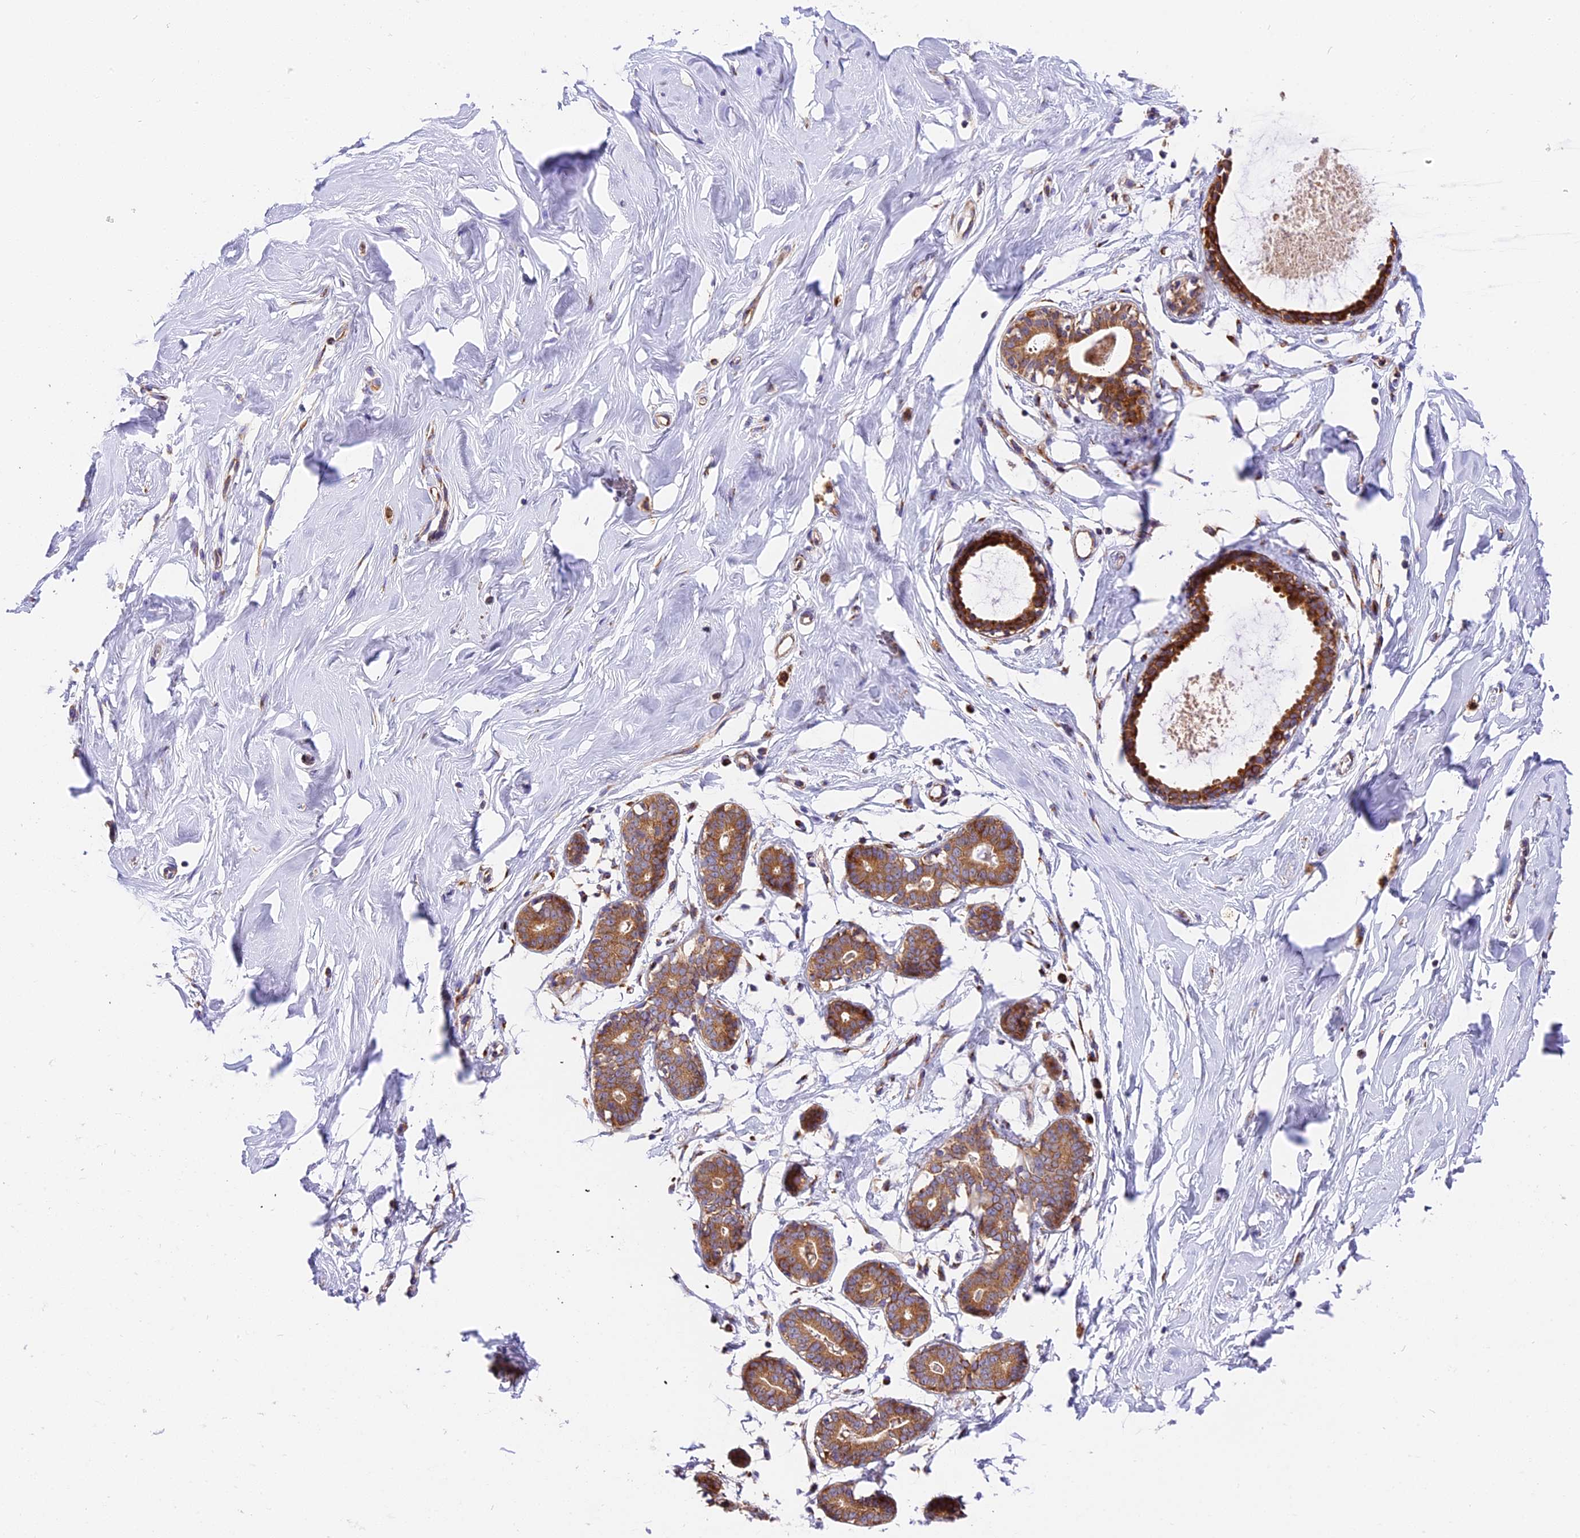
{"staining": {"intensity": "moderate", "quantity": ">75%", "location": "cytoplasmic/membranous"}, "tissue": "breast", "cell_type": "Adipocytes", "image_type": "normal", "snomed": [{"axis": "morphology", "description": "Normal tissue, NOS"}, {"axis": "morphology", "description": "Adenoma, NOS"}, {"axis": "topography", "description": "Breast"}], "caption": "Moderate cytoplasmic/membranous expression is seen in approximately >75% of adipocytes in benign breast.", "gene": "MRAS", "patient": {"sex": "female", "age": 23}}